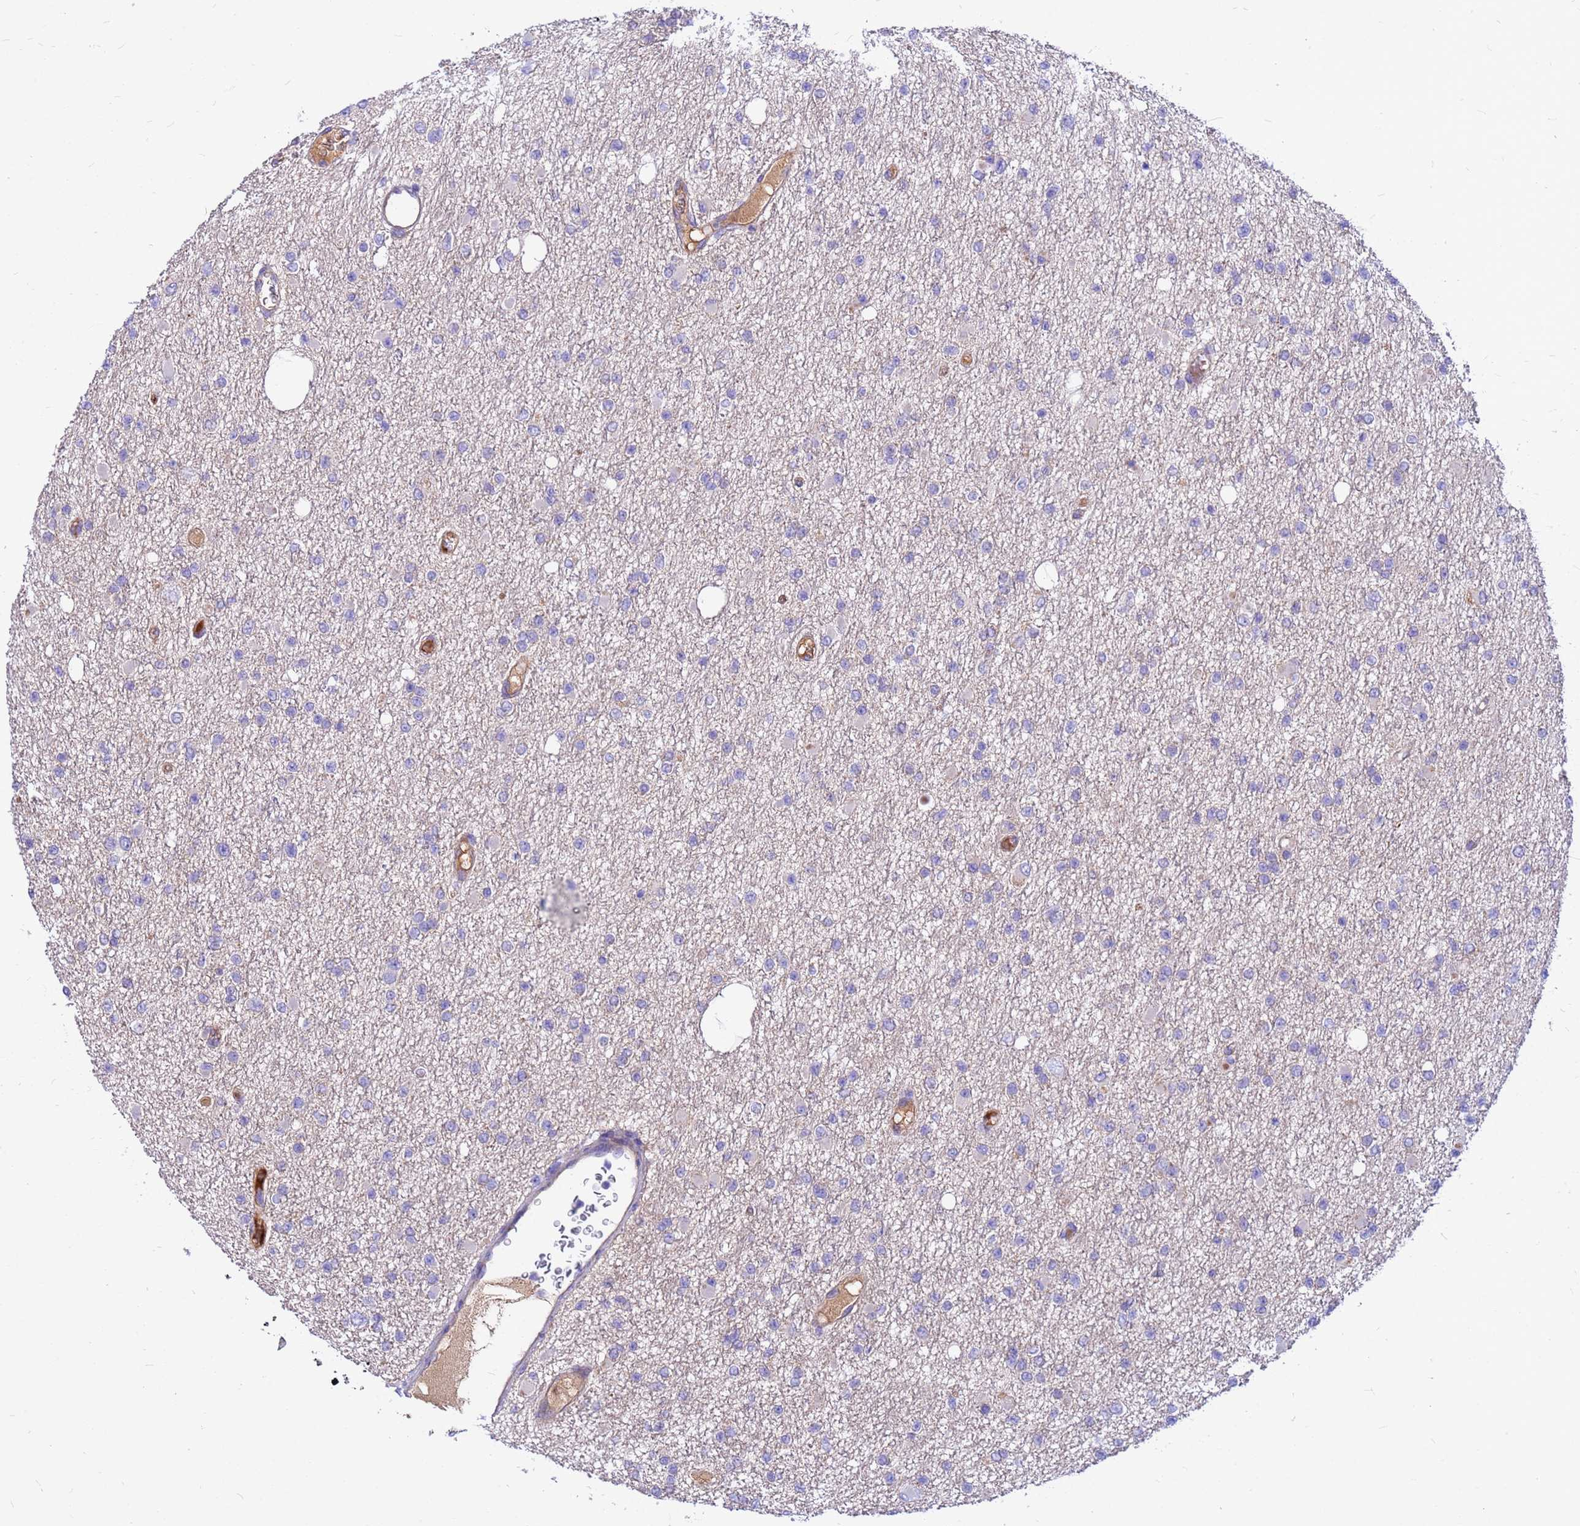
{"staining": {"intensity": "negative", "quantity": "none", "location": "none"}, "tissue": "glioma", "cell_type": "Tumor cells", "image_type": "cancer", "snomed": [{"axis": "morphology", "description": "Glioma, malignant, Low grade"}, {"axis": "topography", "description": "Brain"}], "caption": "Malignant low-grade glioma was stained to show a protein in brown. There is no significant expression in tumor cells.", "gene": "CRHBP", "patient": {"sex": "female", "age": 22}}